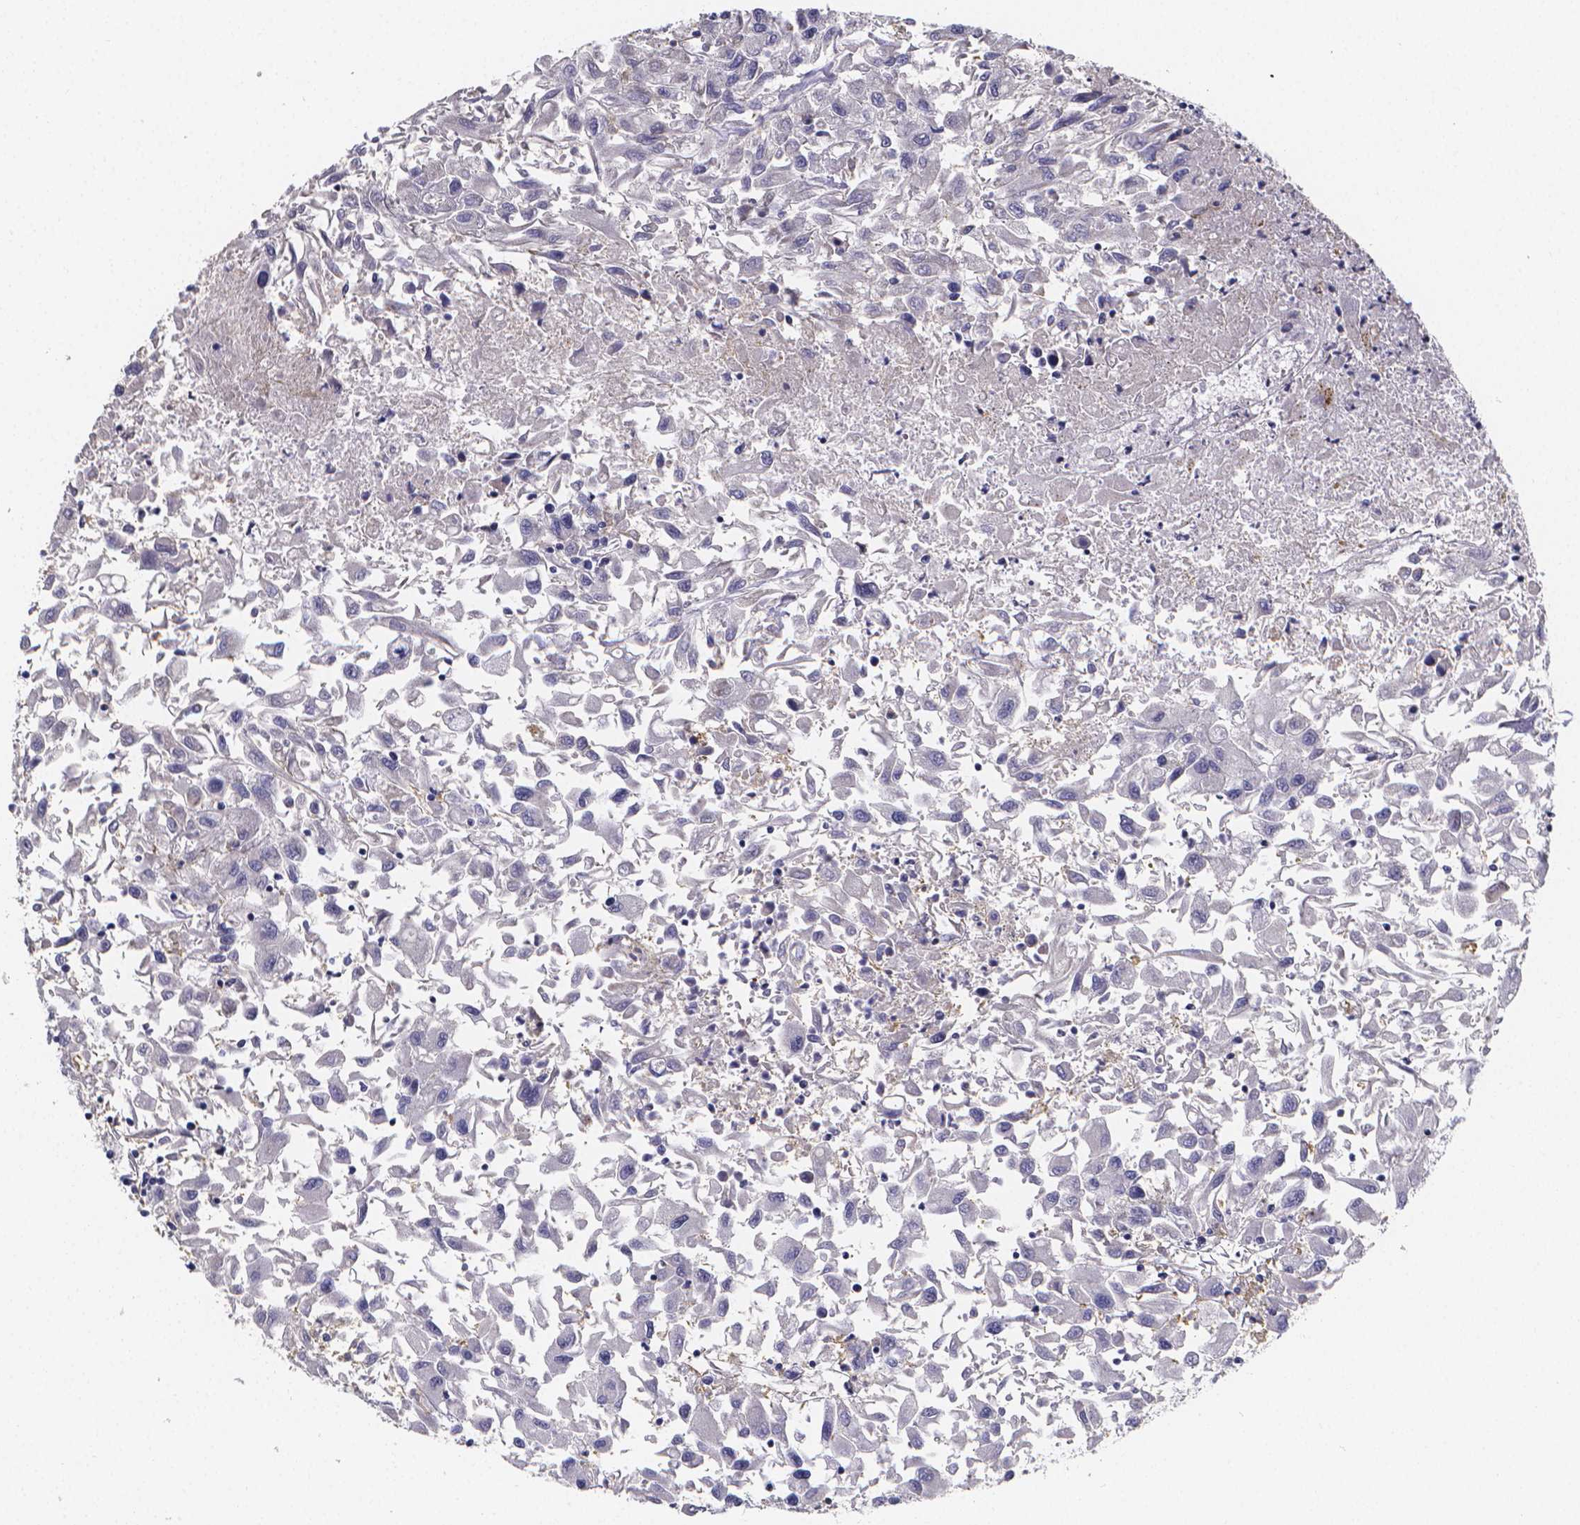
{"staining": {"intensity": "negative", "quantity": "none", "location": "none"}, "tissue": "renal cancer", "cell_type": "Tumor cells", "image_type": "cancer", "snomed": [{"axis": "morphology", "description": "Adenocarcinoma, NOS"}, {"axis": "topography", "description": "Kidney"}], "caption": "Tumor cells are negative for protein expression in human renal cancer (adenocarcinoma).", "gene": "PAH", "patient": {"sex": "female", "age": 76}}